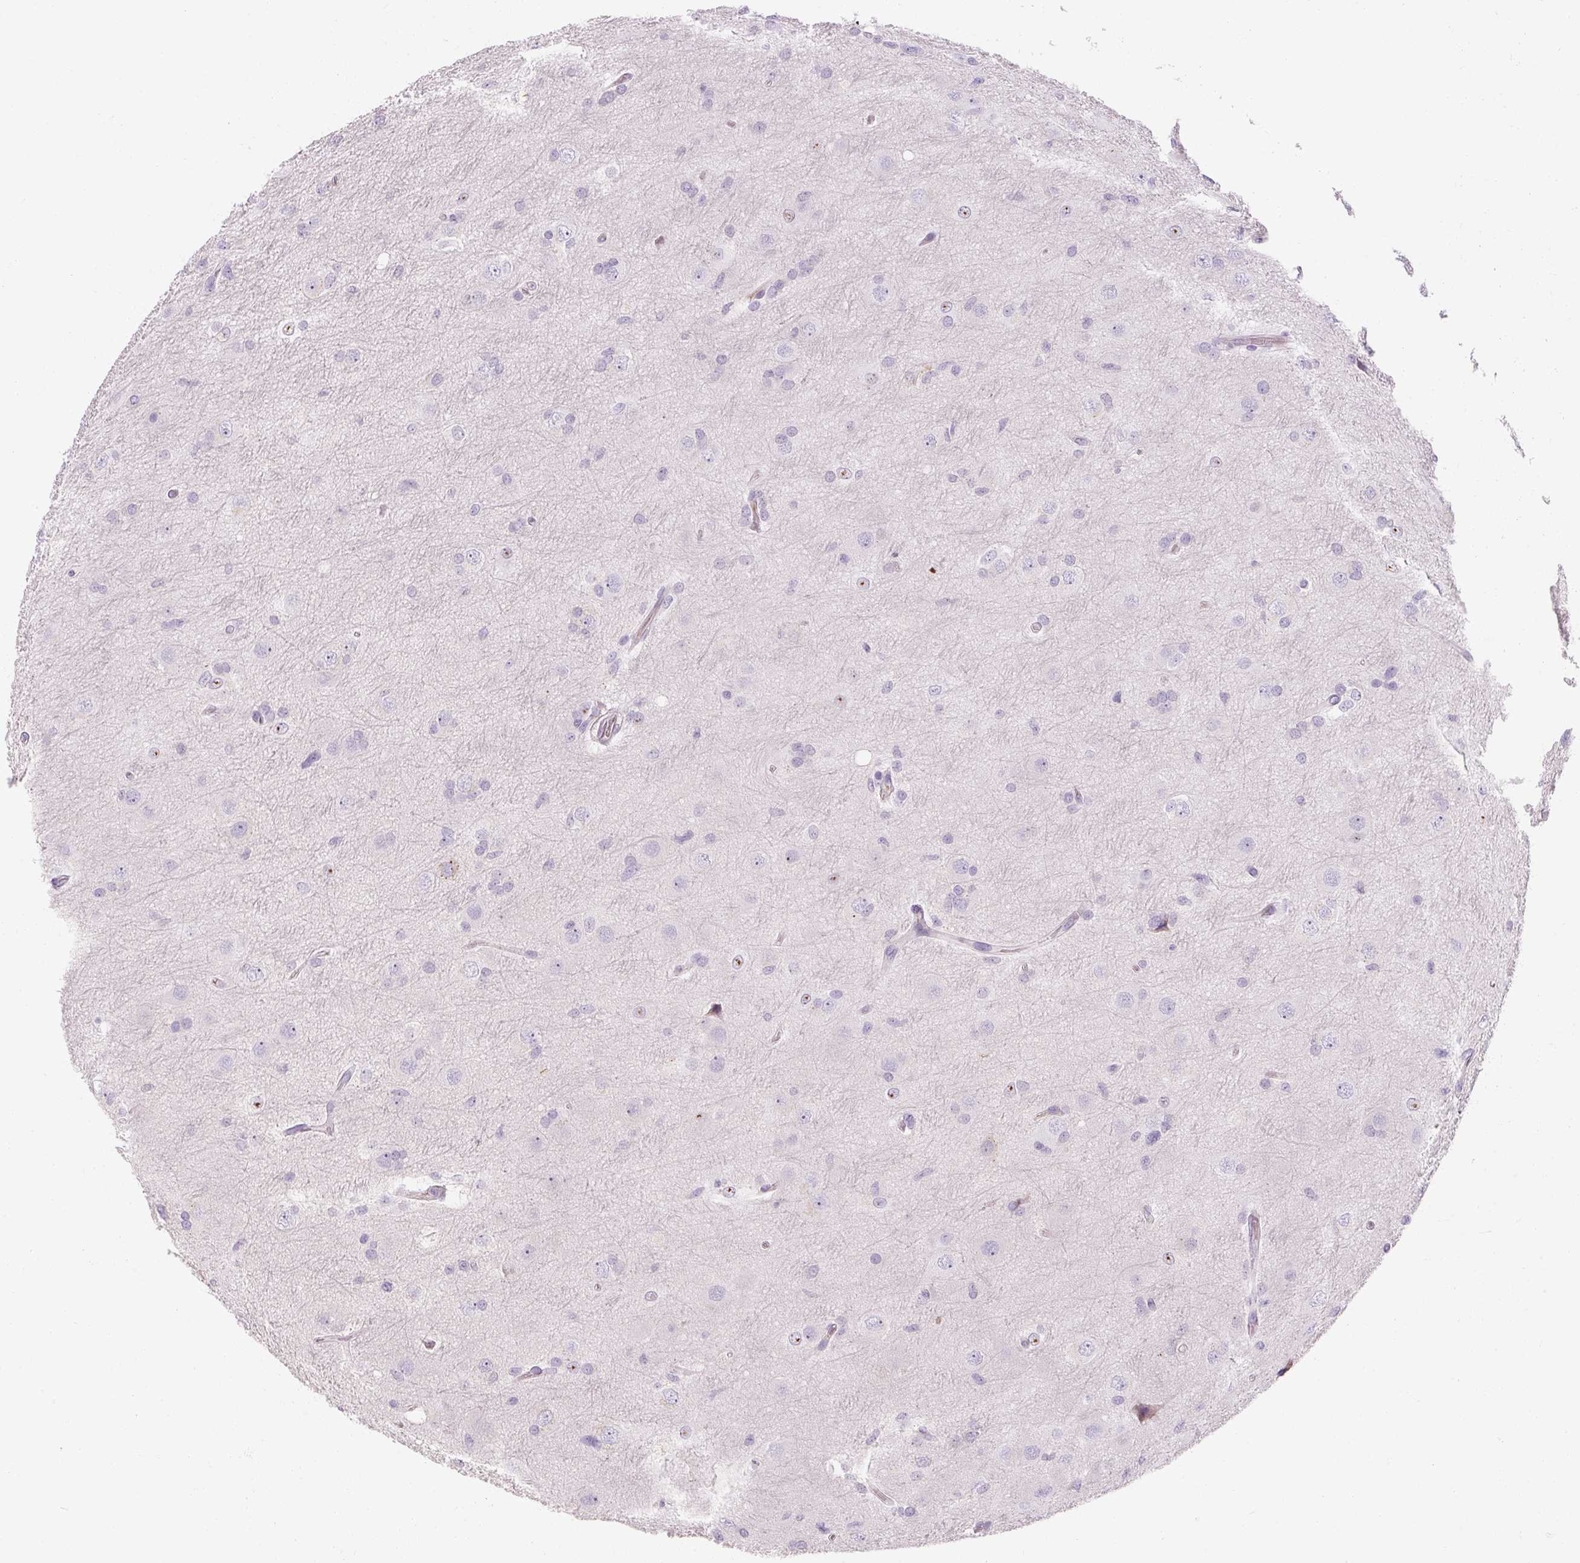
{"staining": {"intensity": "negative", "quantity": "none", "location": "none"}, "tissue": "glioma", "cell_type": "Tumor cells", "image_type": "cancer", "snomed": [{"axis": "morphology", "description": "Glioma, malignant, High grade"}, {"axis": "topography", "description": "Brain"}], "caption": "The photomicrograph exhibits no staining of tumor cells in glioma. Nuclei are stained in blue.", "gene": "NFE2L3", "patient": {"sex": "male", "age": 53}}